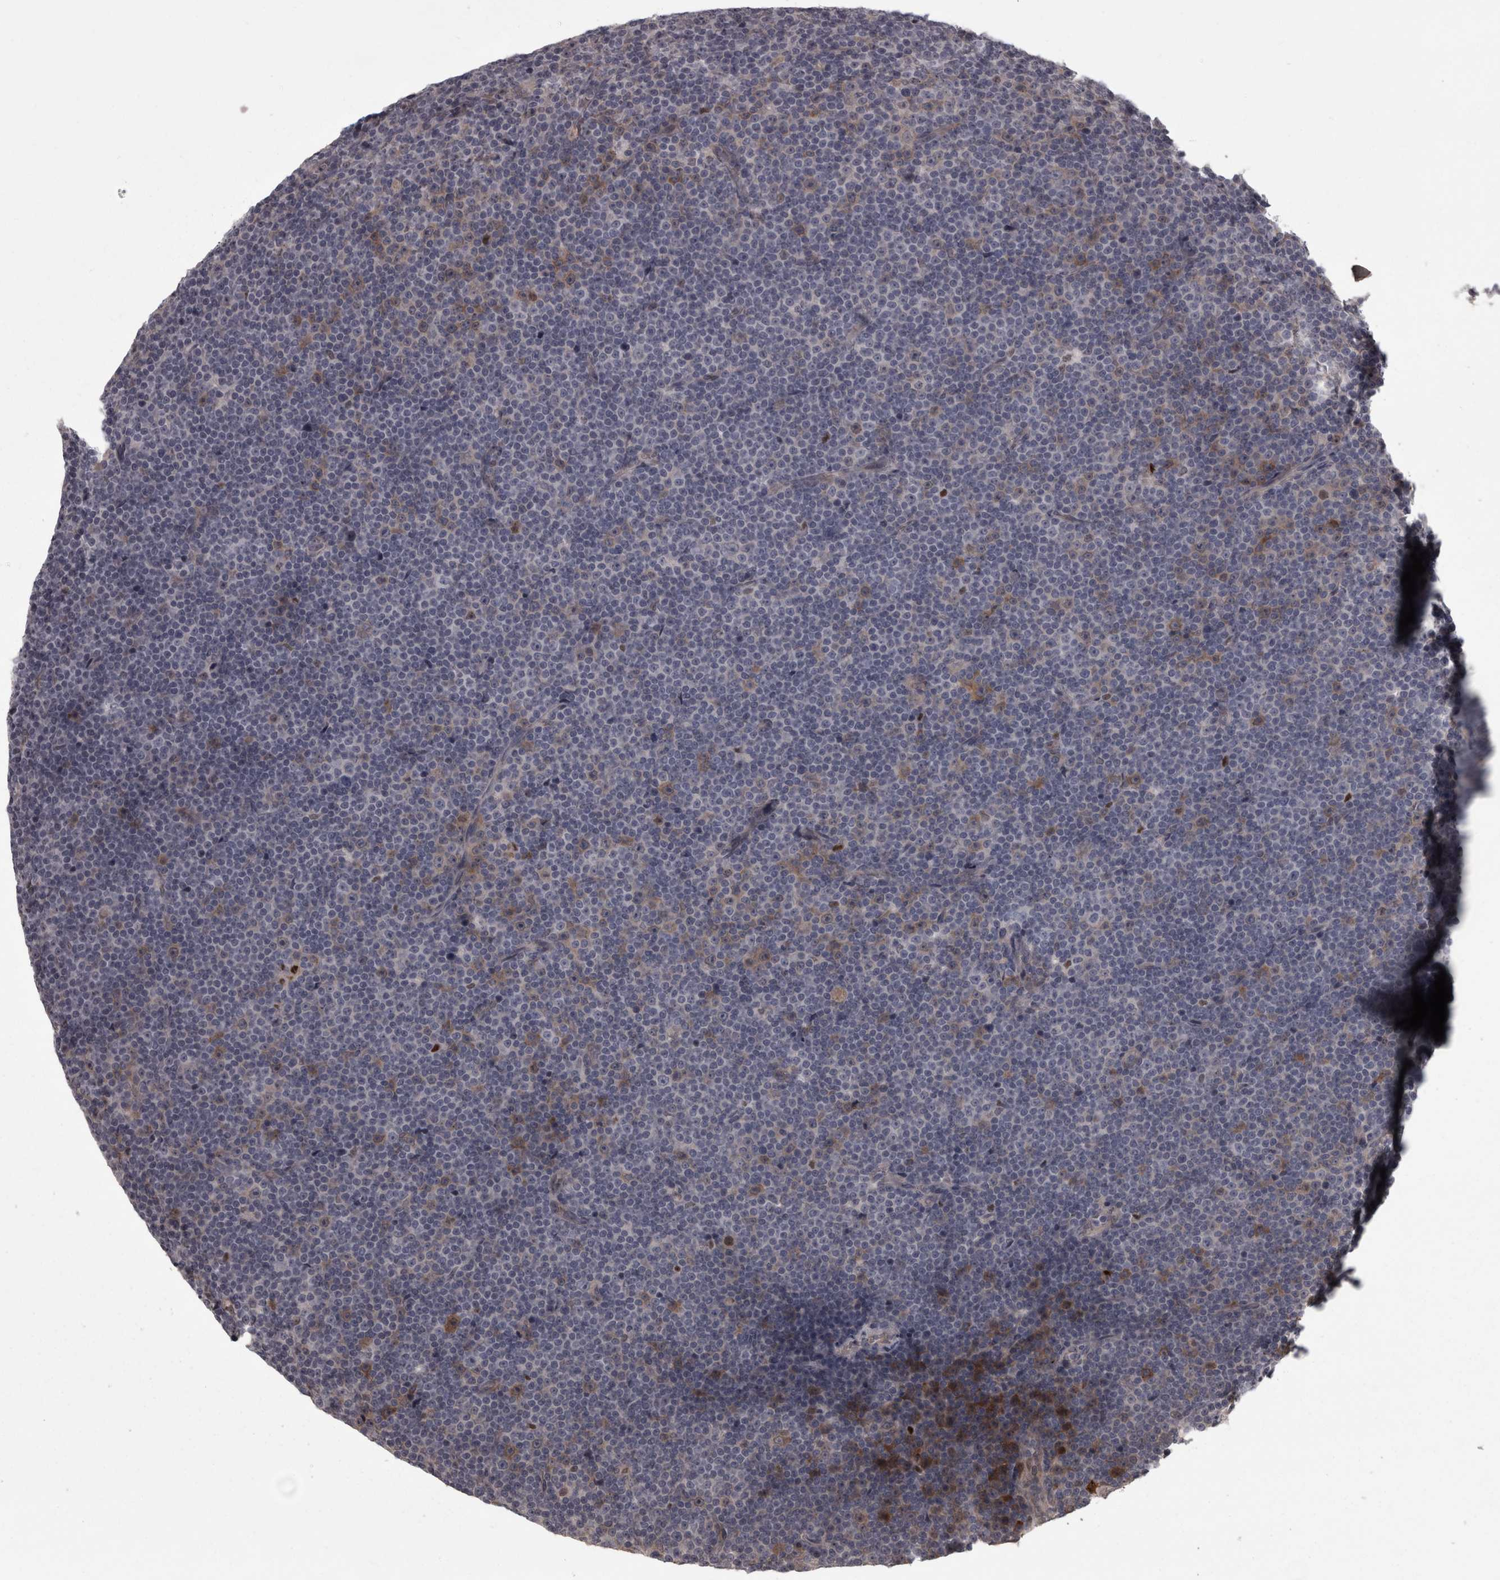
{"staining": {"intensity": "negative", "quantity": "none", "location": "none"}, "tissue": "lymphoma", "cell_type": "Tumor cells", "image_type": "cancer", "snomed": [{"axis": "morphology", "description": "Malignant lymphoma, non-Hodgkin's type, Low grade"}, {"axis": "topography", "description": "Lymph node"}], "caption": "This is an immunohistochemistry photomicrograph of malignant lymphoma, non-Hodgkin's type (low-grade). There is no positivity in tumor cells.", "gene": "PCDH17", "patient": {"sex": "female", "age": 67}}